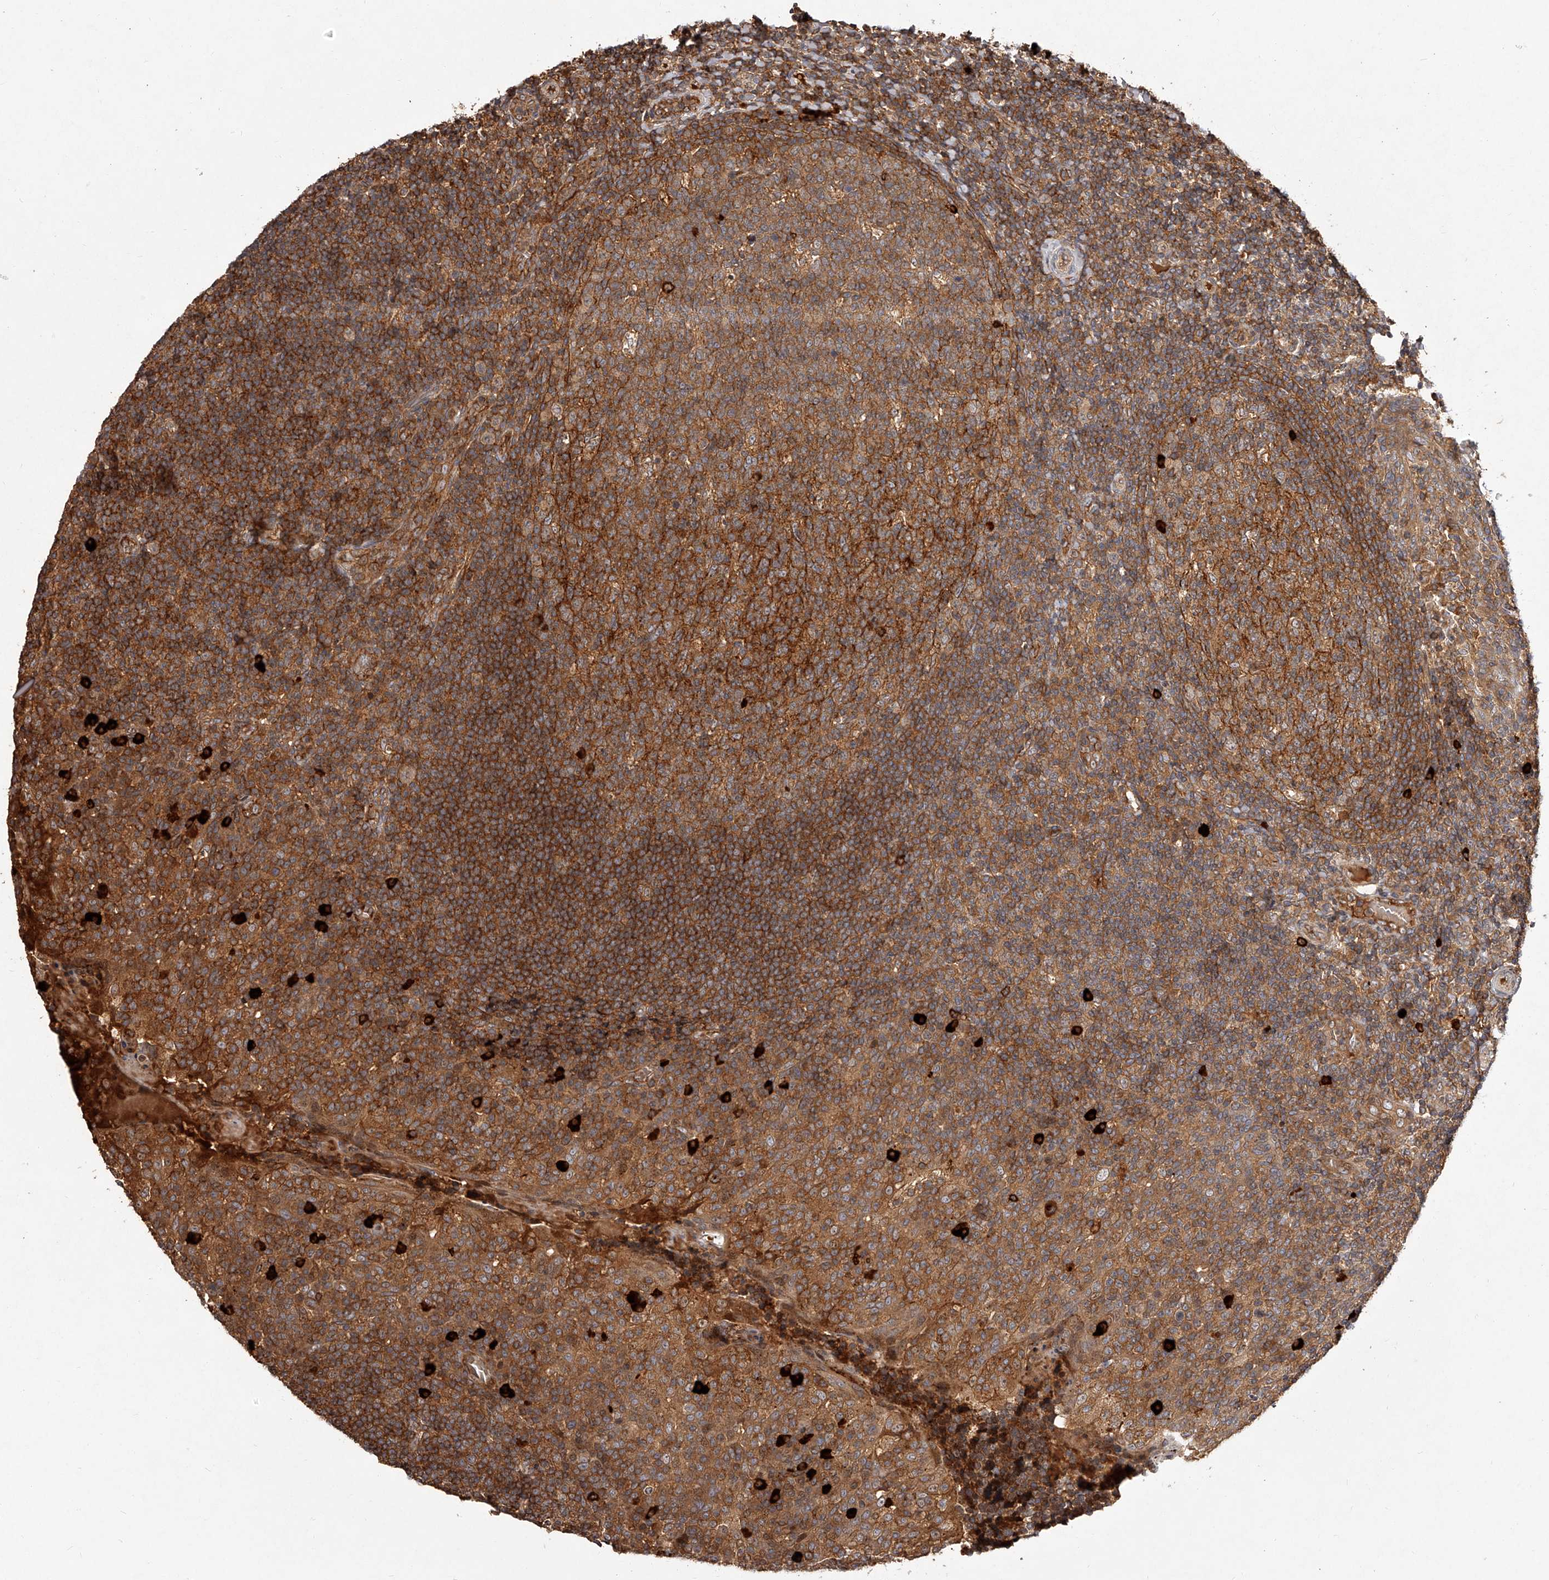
{"staining": {"intensity": "strong", "quantity": ">75%", "location": "cytoplasmic/membranous"}, "tissue": "tonsil", "cell_type": "Germinal center cells", "image_type": "normal", "snomed": [{"axis": "morphology", "description": "Normal tissue, NOS"}, {"axis": "topography", "description": "Tonsil"}], "caption": "A high amount of strong cytoplasmic/membranous positivity is identified in about >75% of germinal center cells in benign tonsil. (brown staining indicates protein expression, while blue staining denotes nuclei).", "gene": "CRYZL1", "patient": {"sex": "female", "age": 19}}